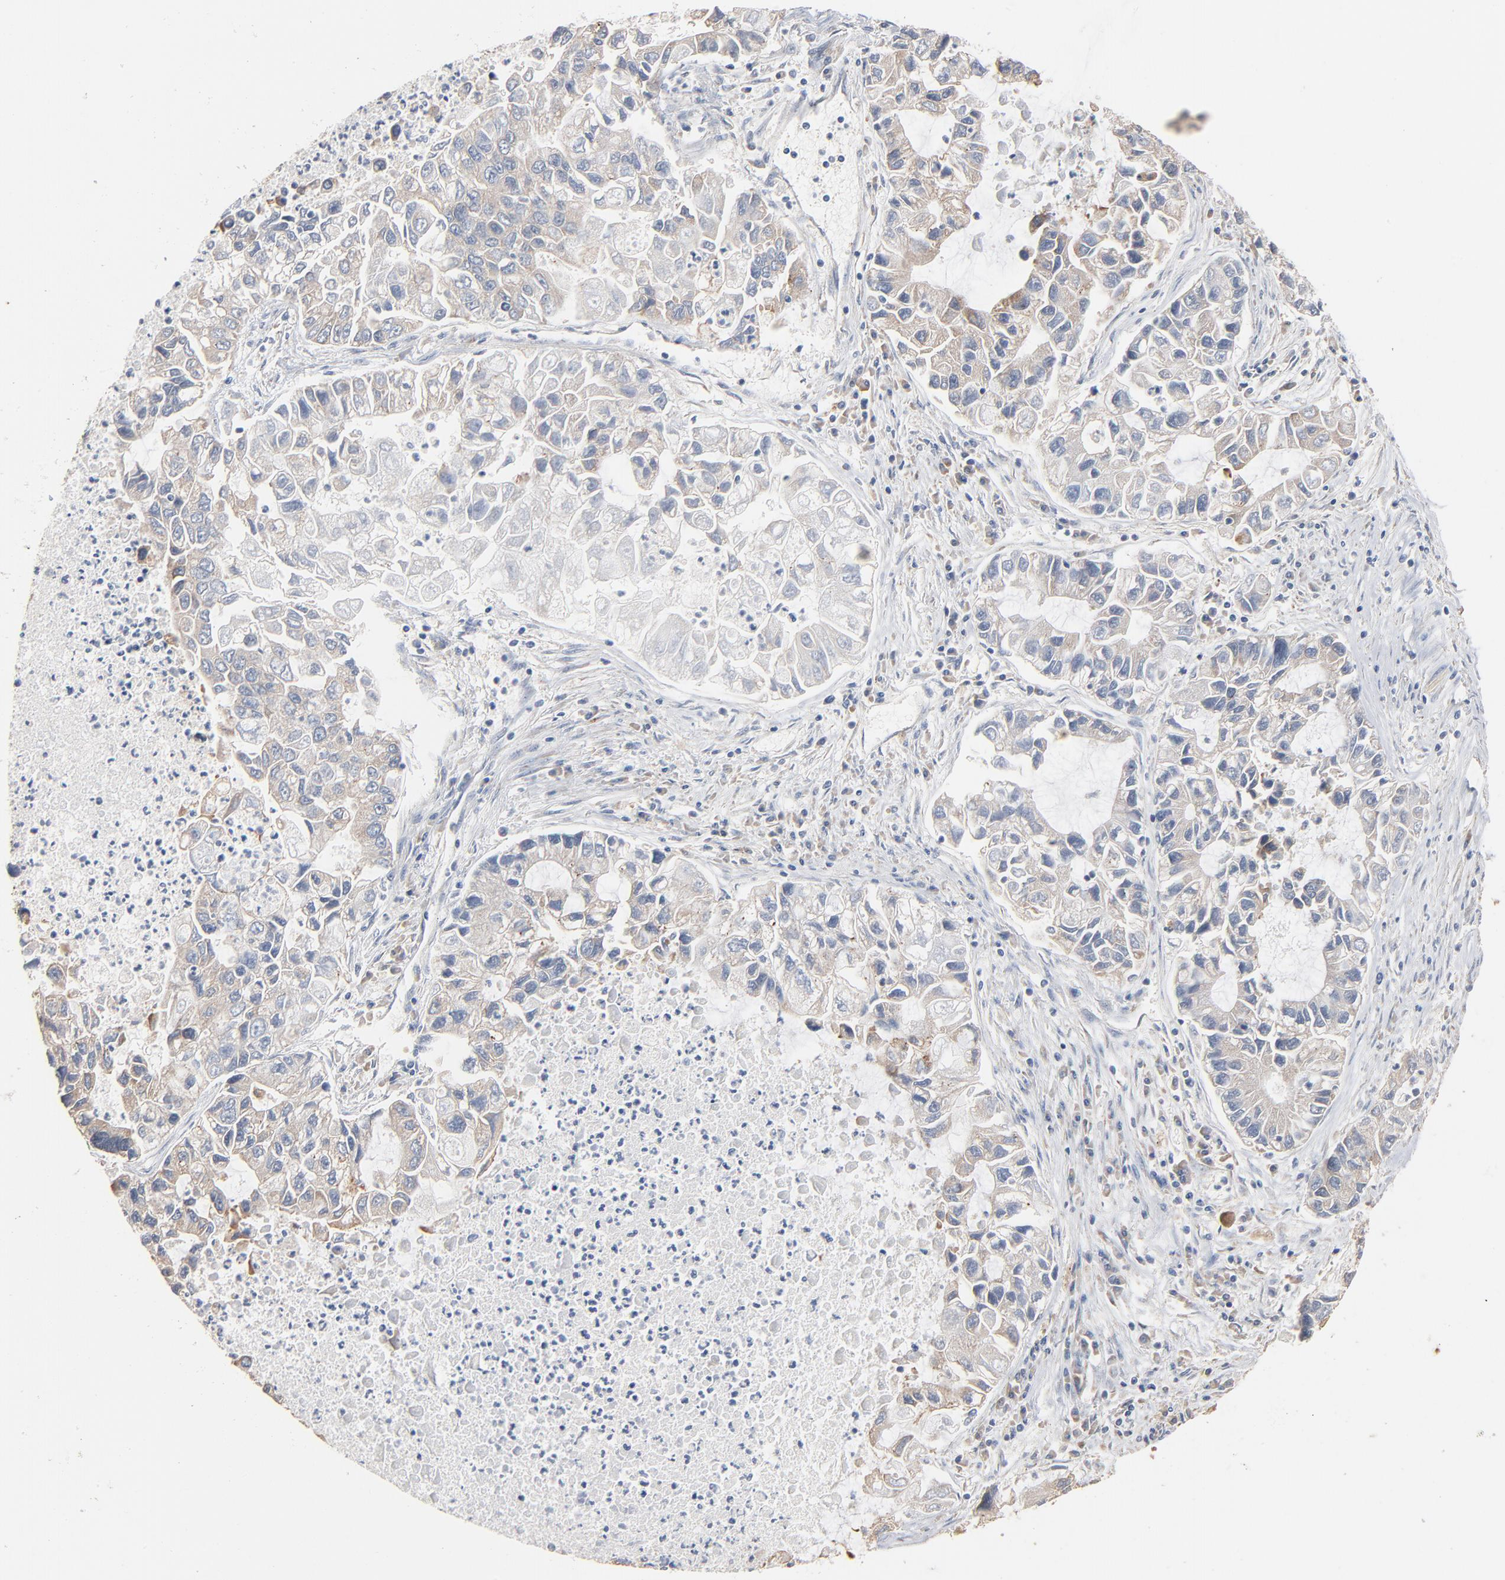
{"staining": {"intensity": "weak", "quantity": "<25%", "location": "cytoplasmic/membranous"}, "tissue": "lung cancer", "cell_type": "Tumor cells", "image_type": "cancer", "snomed": [{"axis": "morphology", "description": "Adenocarcinoma, NOS"}, {"axis": "topography", "description": "Lung"}], "caption": "Histopathology image shows no protein positivity in tumor cells of lung cancer (adenocarcinoma) tissue. (IHC, brightfield microscopy, high magnification).", "gene": "ZDHHC8", "patient": {"sex": "female", "age": 51}}